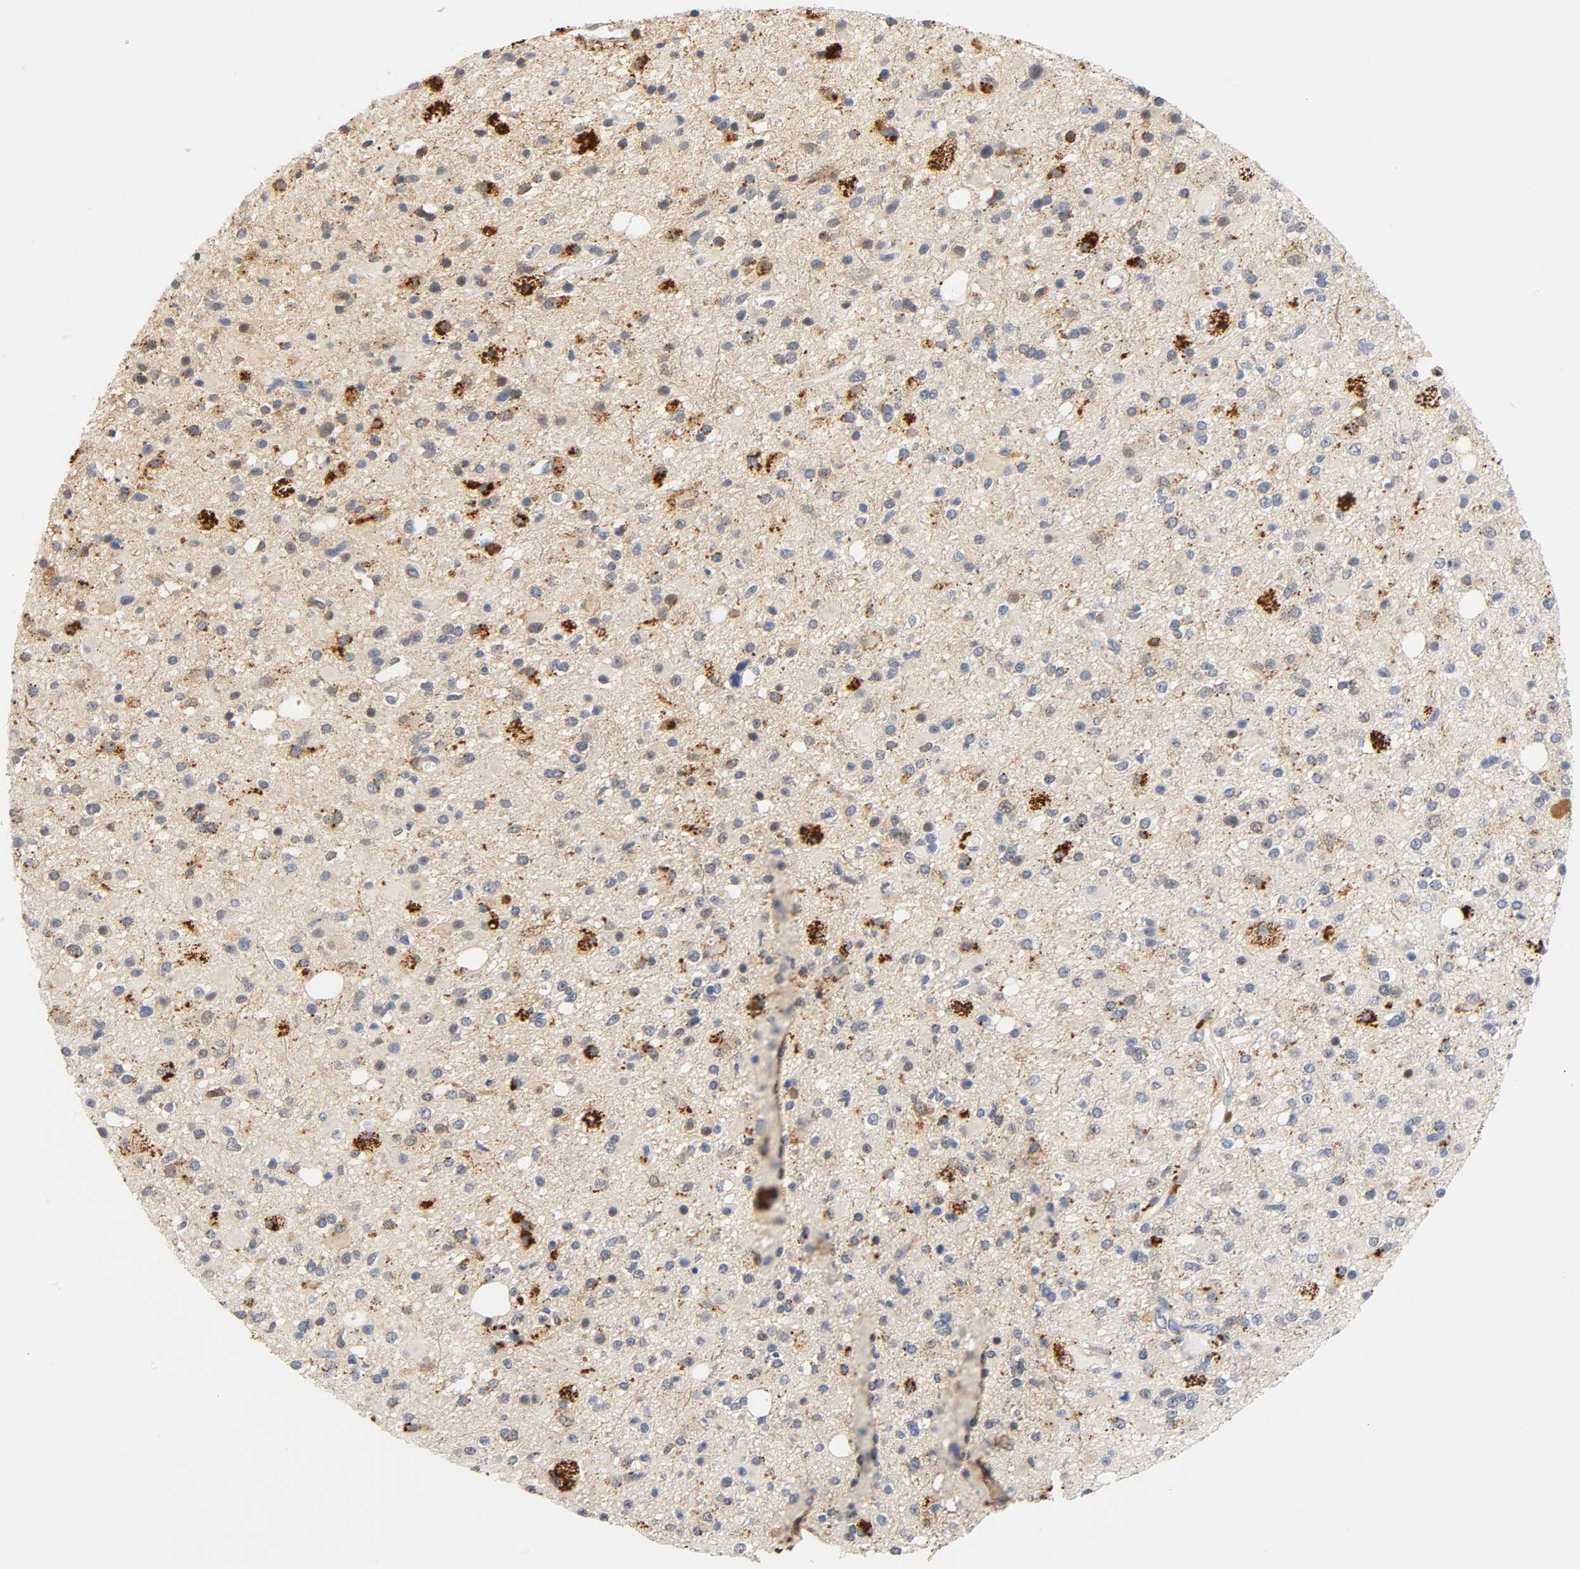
{"staining": {"intensity": "weak", "quantity": "25%-75%", "location": "cytoplasmic/membranous"}, "tissue": "glioma", "cell_type": "Tumor cells", "image_type": "cancer", "snomed": [{"axis": "morphology", "description": "Glioma, malignant, High grade"}, {"axis": "topography", "description": "Brain"}], "caption": "Human high-grade glioma (malignant) stained with a brown dye demonstrates weak cytoplasmic/membranous positive staining in approximately 25%-75% of tumor cells.", "gene": "UCKL1", "patient": {"sex": "male", "age": 33}}